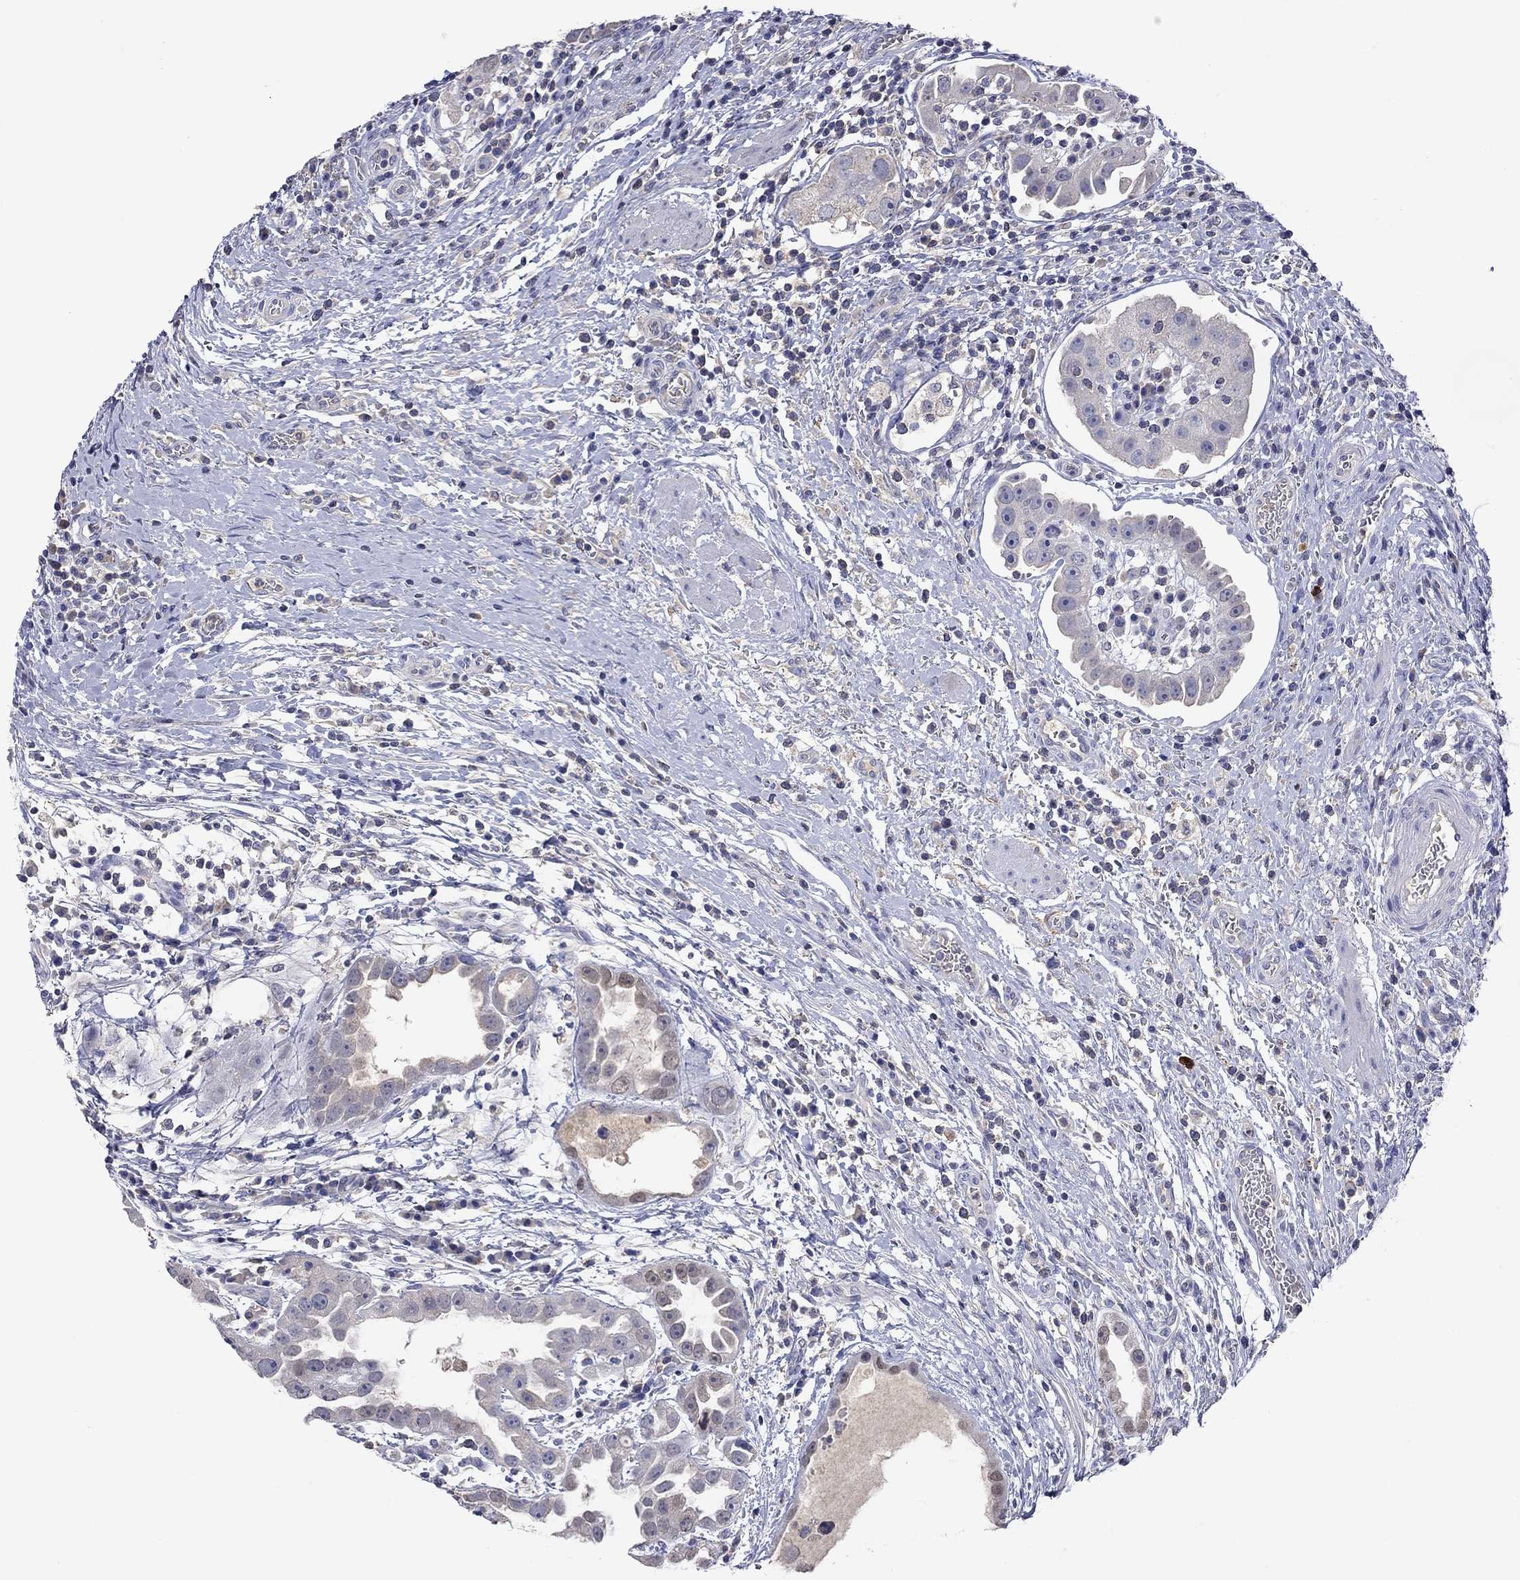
{"staining": {"intensity": "moderate", "quantity": "<25%", "location": "cytoplasmic/membranous,nuclear"}, "tissue": "urothelial cancer", "cell_type": "Tumor cells", "image_type": "cancer", "snomed": [{"axis": "morphology", "description": "Urothelial carcinoma, High grade"}, {"axis": "topography", "description": "Urinary bladder"}], "caption": "Human urothelial cancer stained with a protein marker displays moderate staining in tumor cells.", "gene": "LRFN4", "patient": {"sex": "female", "age": 41}}